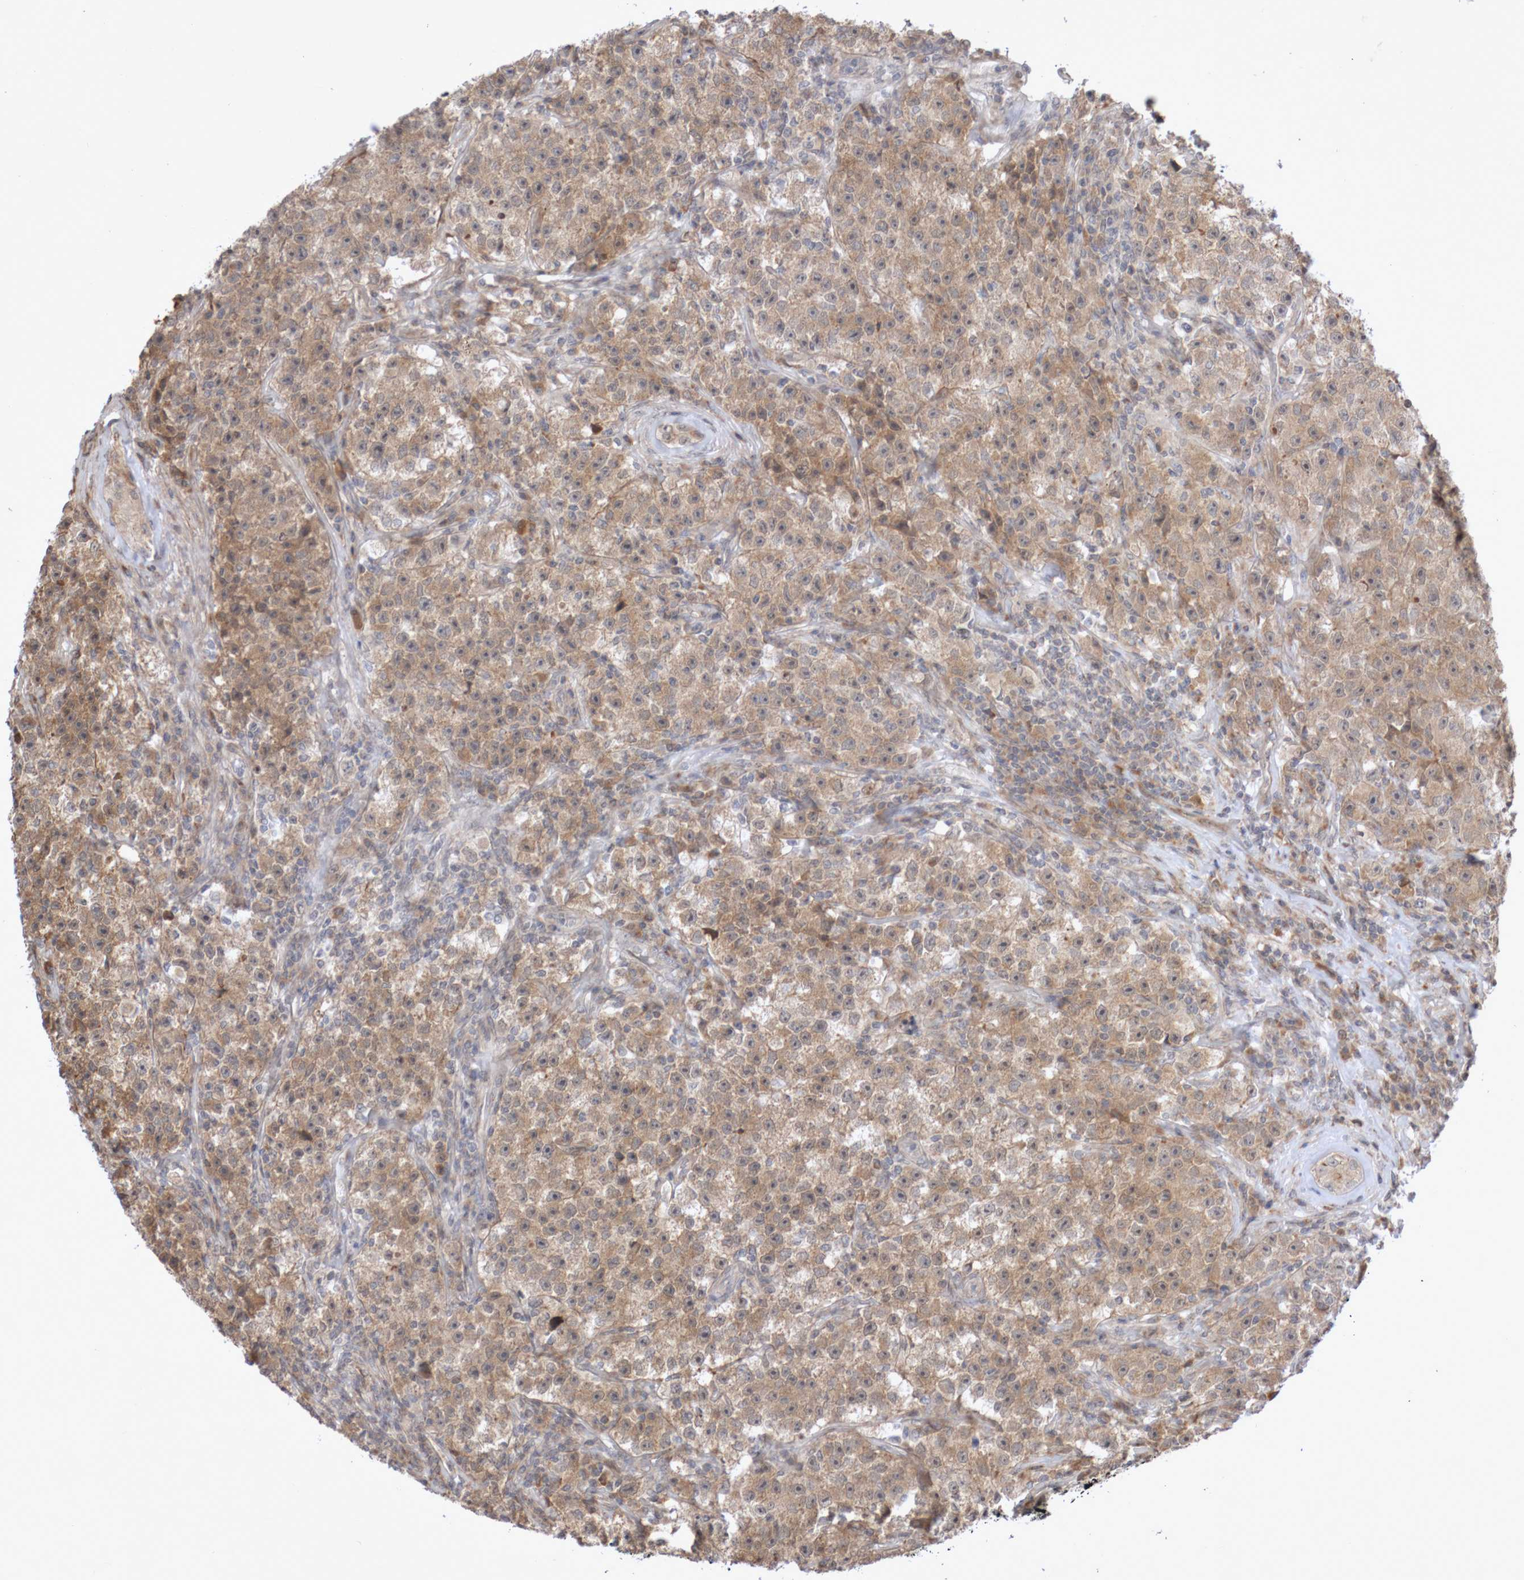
{"staining": {"intensity": "moderate", "quantity": ">75%", "location": "cytoplasmic/membranous"}, "tissue": "testis cancer", "cell_type": "Tumor cells", "image_type": "cancer", "snomed": [{"axis": "morphology", "description": "Seminoma, NOS"}, {"axis": "topography", "description": "Testis"}], "caption": "There is medium levels of moderate cytoplasmic/membranous positivity in tumor cells of testis cancer (seminoma), as demonstrated by immunohistochemical staining (brown color).", "gene": "DPH7", "patient": {"sex": "male", "age": 22}}